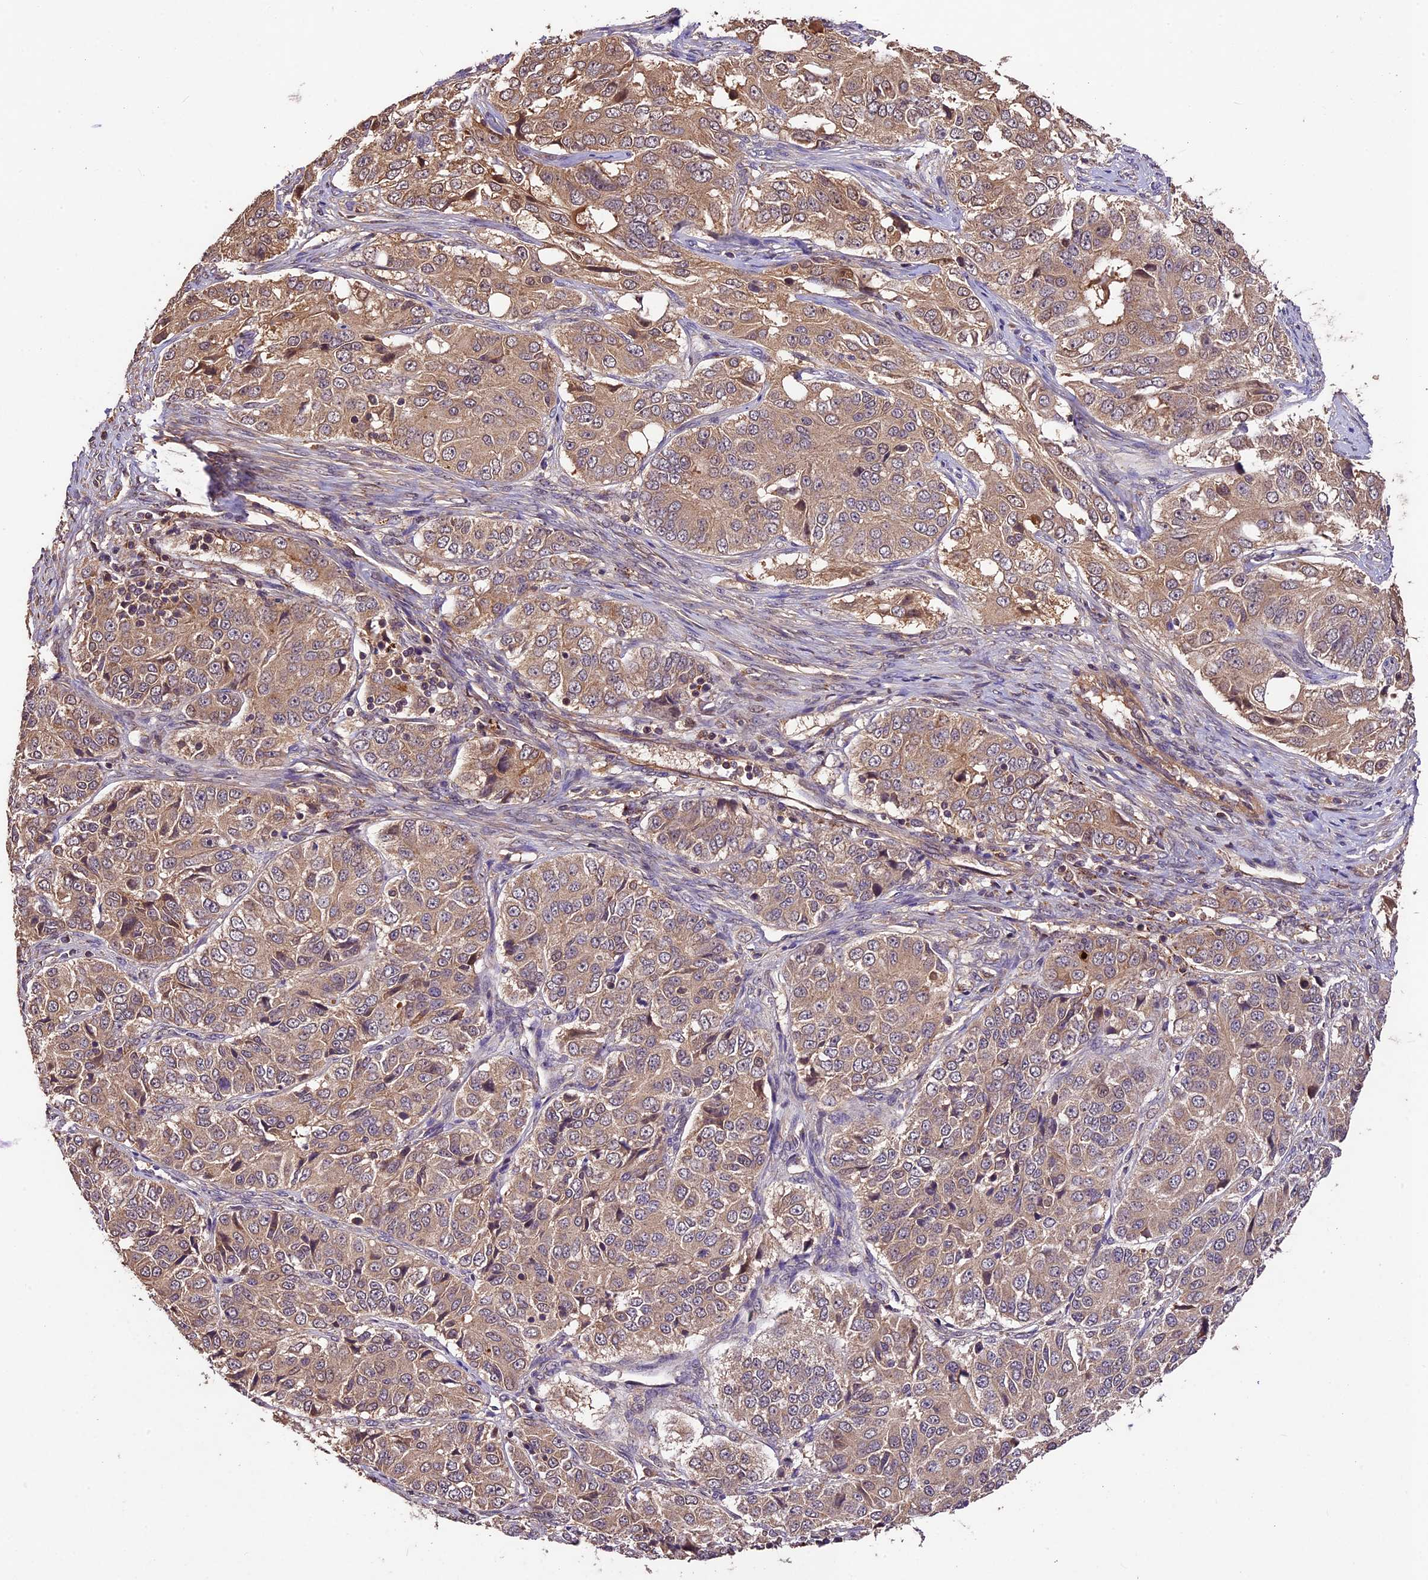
{"staining": {"intensity": "weak", "quantity": ">75%", "location": "cytoplasmic/membranous"}, "tissue": "ovarian cancer", "cell_type": "Tumor cells", "image_type": "cancer", "snomed": [{"axis": "morphology", "description": "Carcinoma, endometroid"}, {"axis": "topography", "description": "Ovary"}], "caption": "Protein expression analysis of ovarian cancer (endometroid carcinoma) exhibits weak cytoplasmic/membranous positivity in approximately >75% of tumor cells. Using DAB (brown) and hematoxylin (blue) stains, captured at high magnification using brightfield microscopy.", "gene": "CRLF1", "patient": {"sex": "female", "age": 51}}